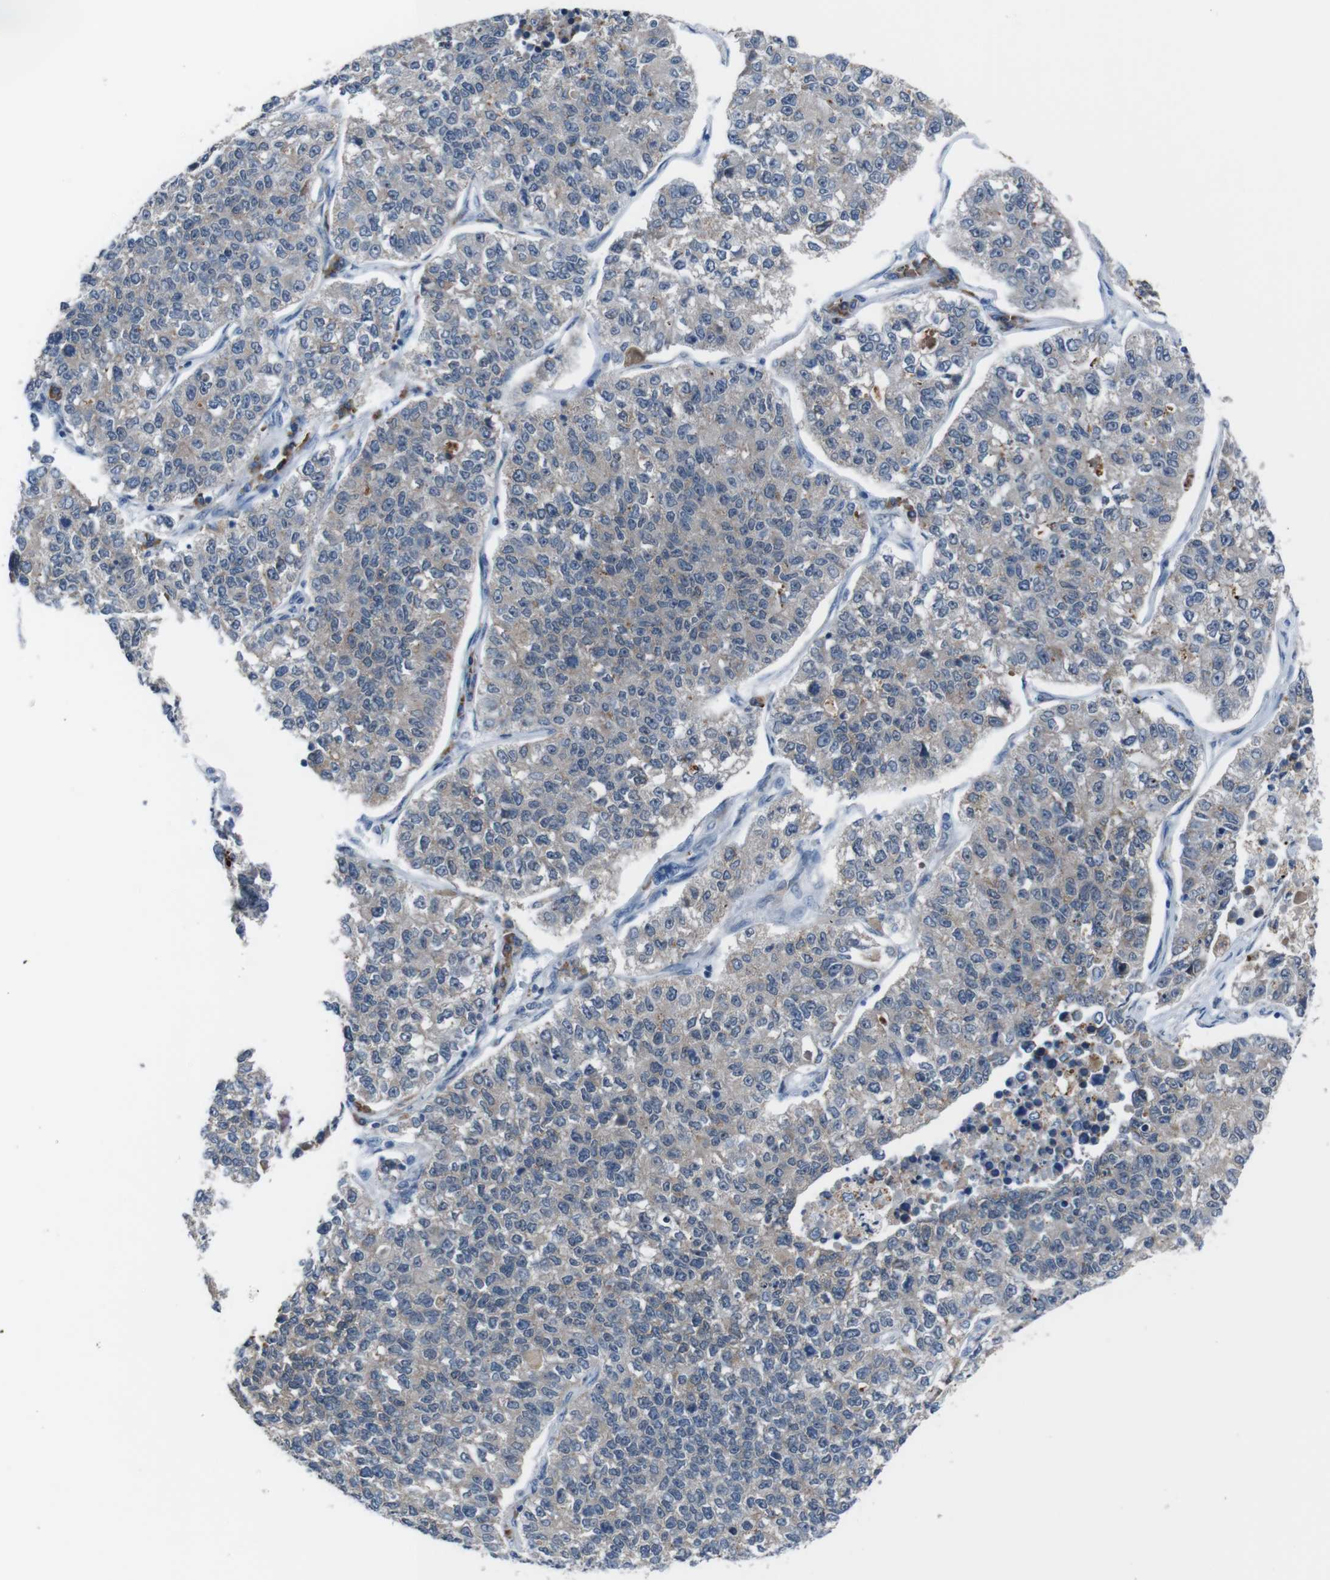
{"staining": {"intensity": "weak", "quantity": "<25%", "location": "cytoplasmic/membranous"}, "tissue": "lung cancer", "cell_type": "Tumor cells", "image_type": "cancer", "snomed": [{"axis": "morphology", "description": "Adenocarcinoma, NOS"}, {"axis": "topography", "description": "Lung"}], "caption": "Tumor cells are negative for protein expression in human lung cancer (adenocarcinoma).", "gene": "CDH22", "patient": {"sex": "male", "age": 49}}